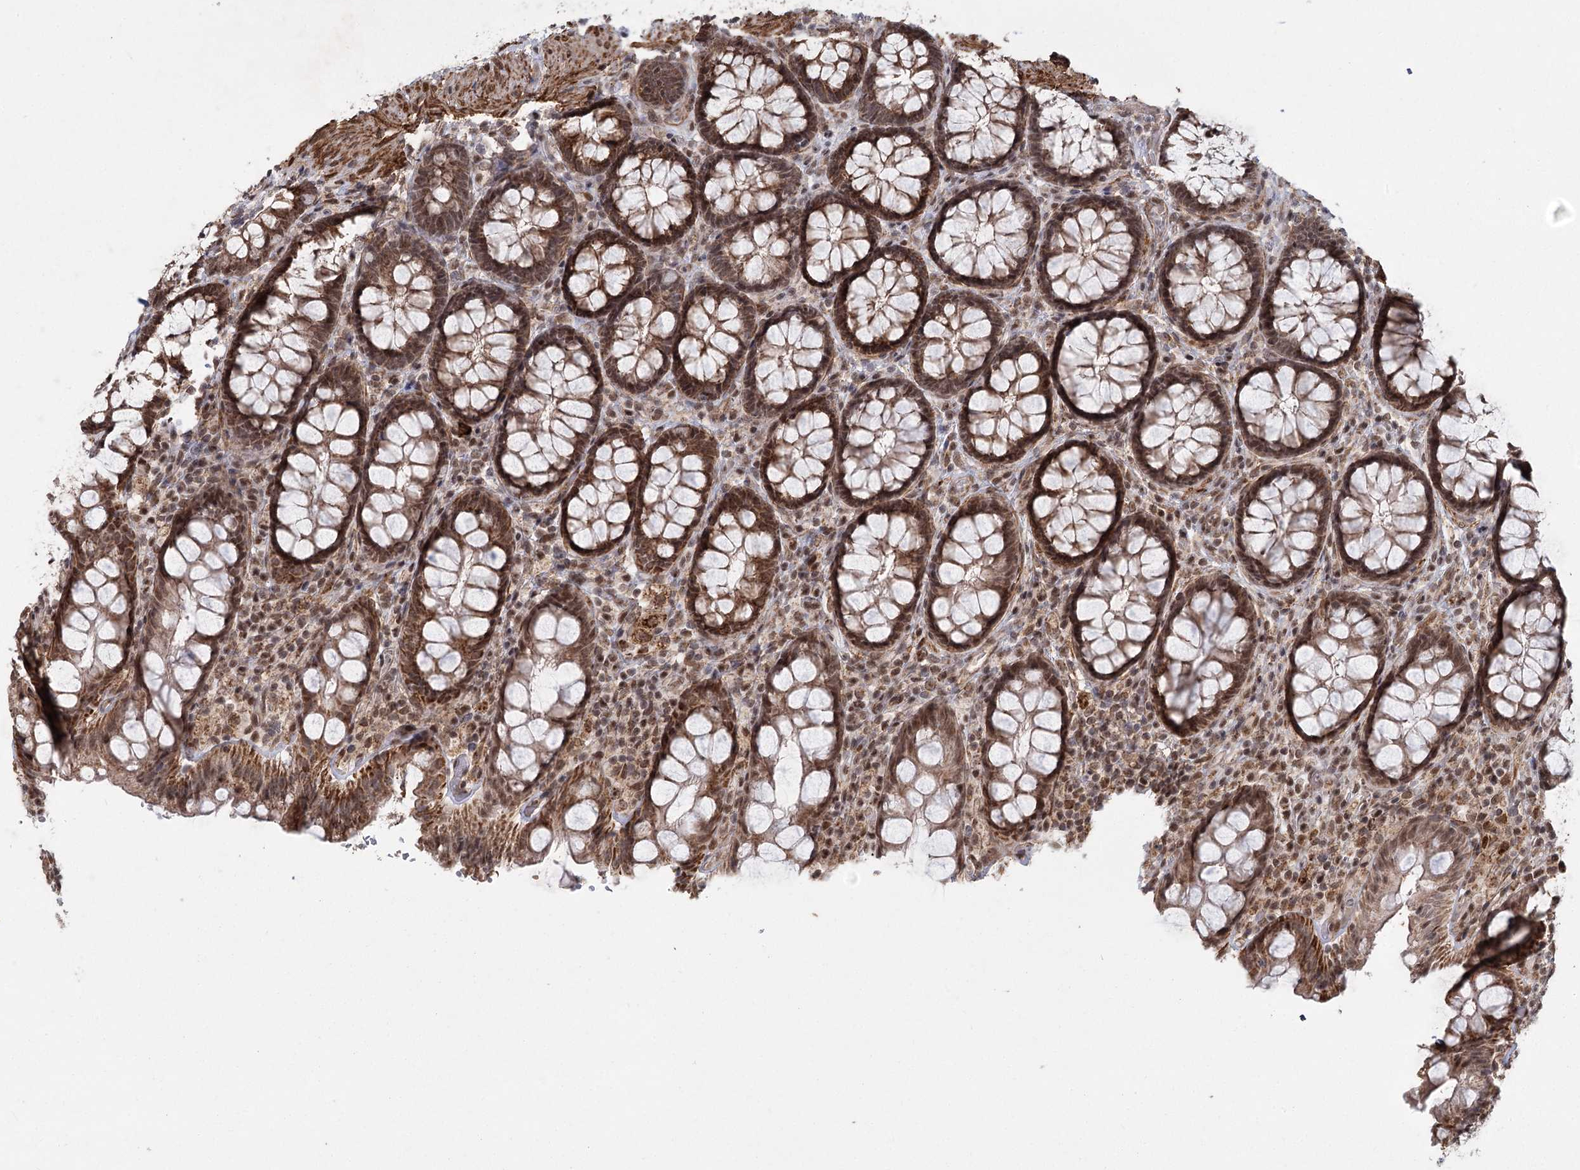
{"staining": {"intensity": "moderate", "quantity": ">75%", "location": "cytoplasmic/membranous,nuclear"}, "tissue": "rectum", "cell_type": "Glandular cells", "image_type": "normal", "snomed": [{"axis": "morphology", "description": "Normal tissue, NOS"}, {"axis": "topography", "description": "Rectum"}], "caption": "Human rectum stained with a brown dye demonstrates moderate cytoplasmic/membranous,nuclear positive expression in approximately >75% of glandular cells.", "gene": "ZCCHC24", "patient": {"sex": "male", "age": 83}}